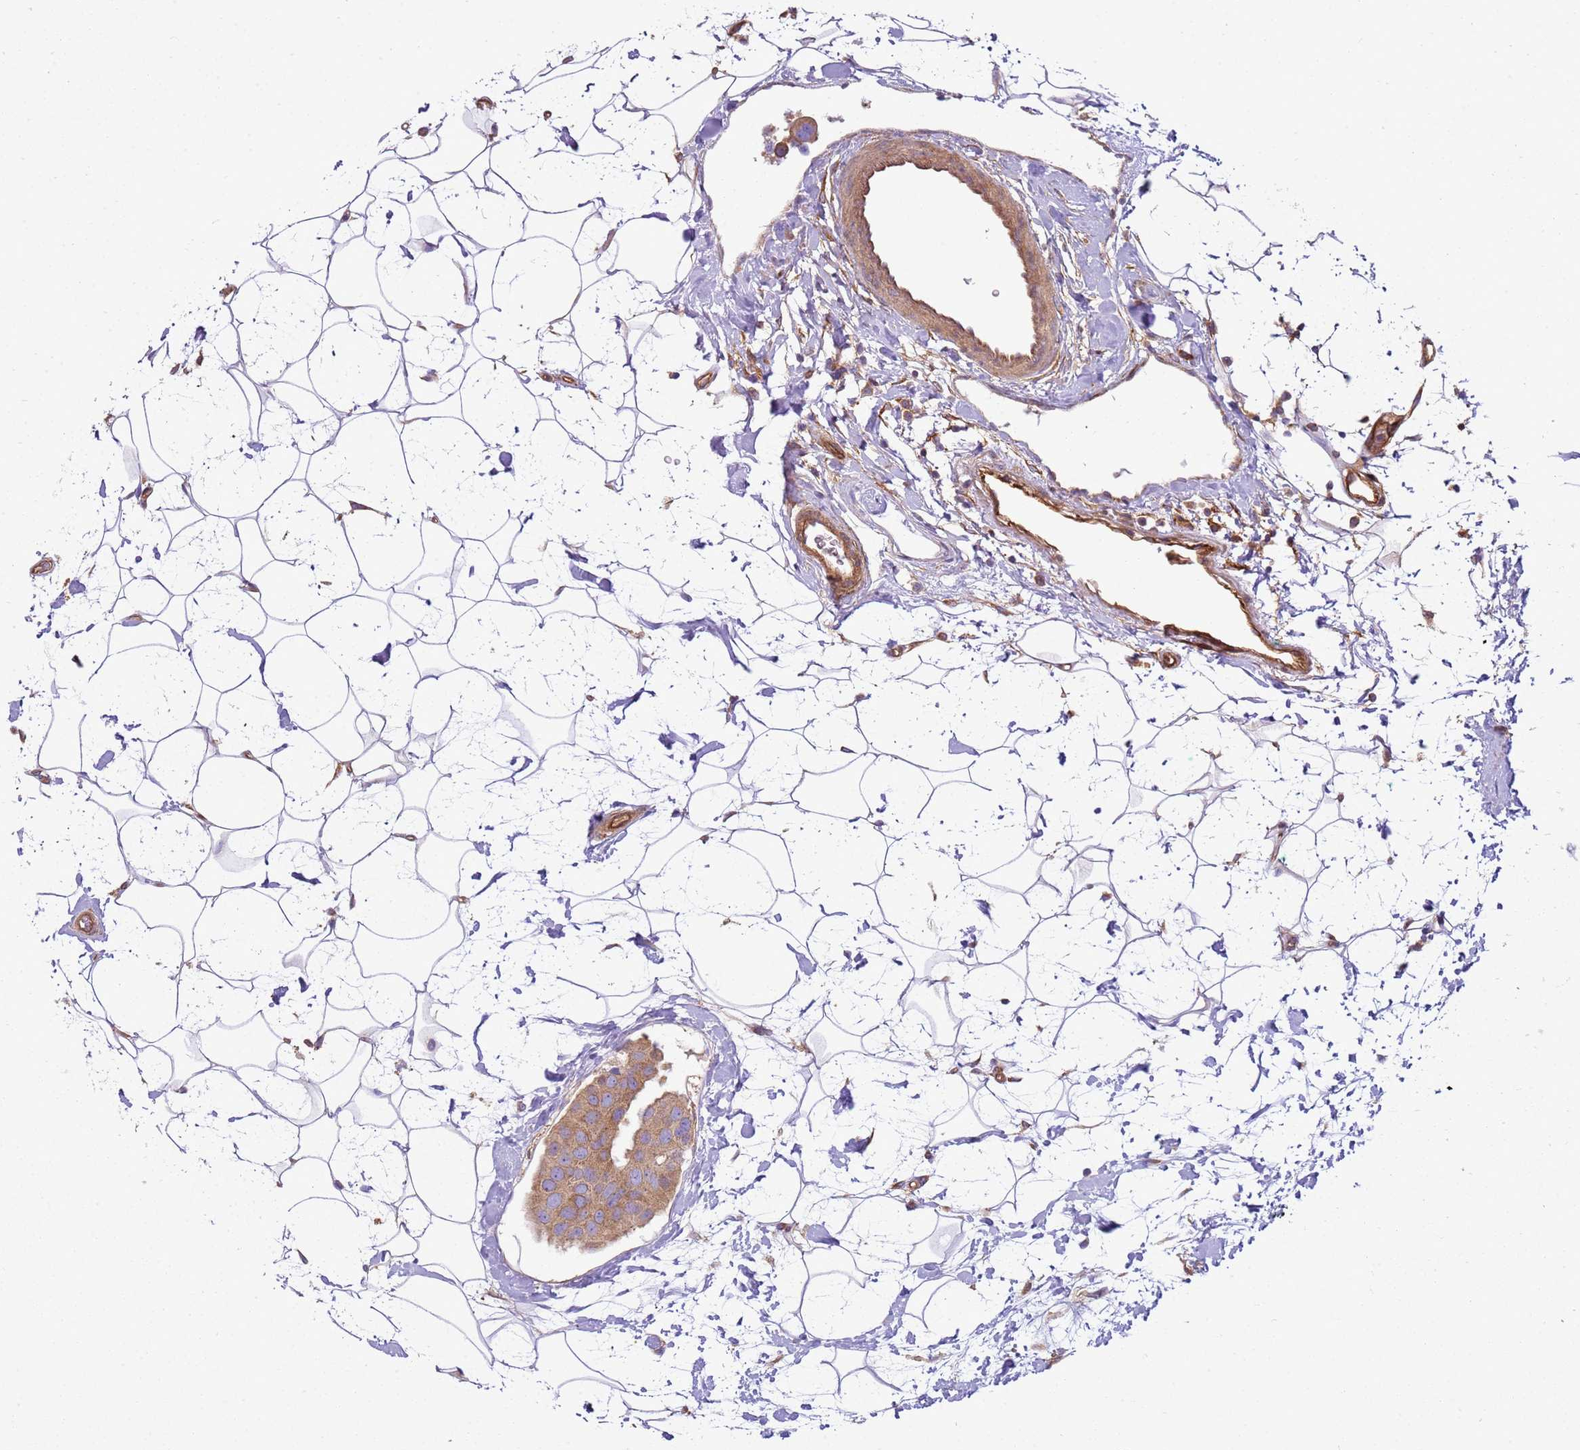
{"staining": {"intensity": "moderate", "quantity": ">75%", "location": "cytoplasmic/membranous"}, "tissue": "breast cancer", "cell_type": "Tumor cells", "image_type": "cancer", "snomed": [{"axis": "morphology", "description": "Normal tissue, NOS"}, {"axis": "morphology", "description": "Duct carcinoma"}, {"axis": "topography", "description": "Breast"}], "caption": "Human invasive ductal carcinoma (breast) stained with a protein marker reveals moderate staining in tumor cells.", "gene": "SNX21", "patient": {"sex": "female", "age": 39}}